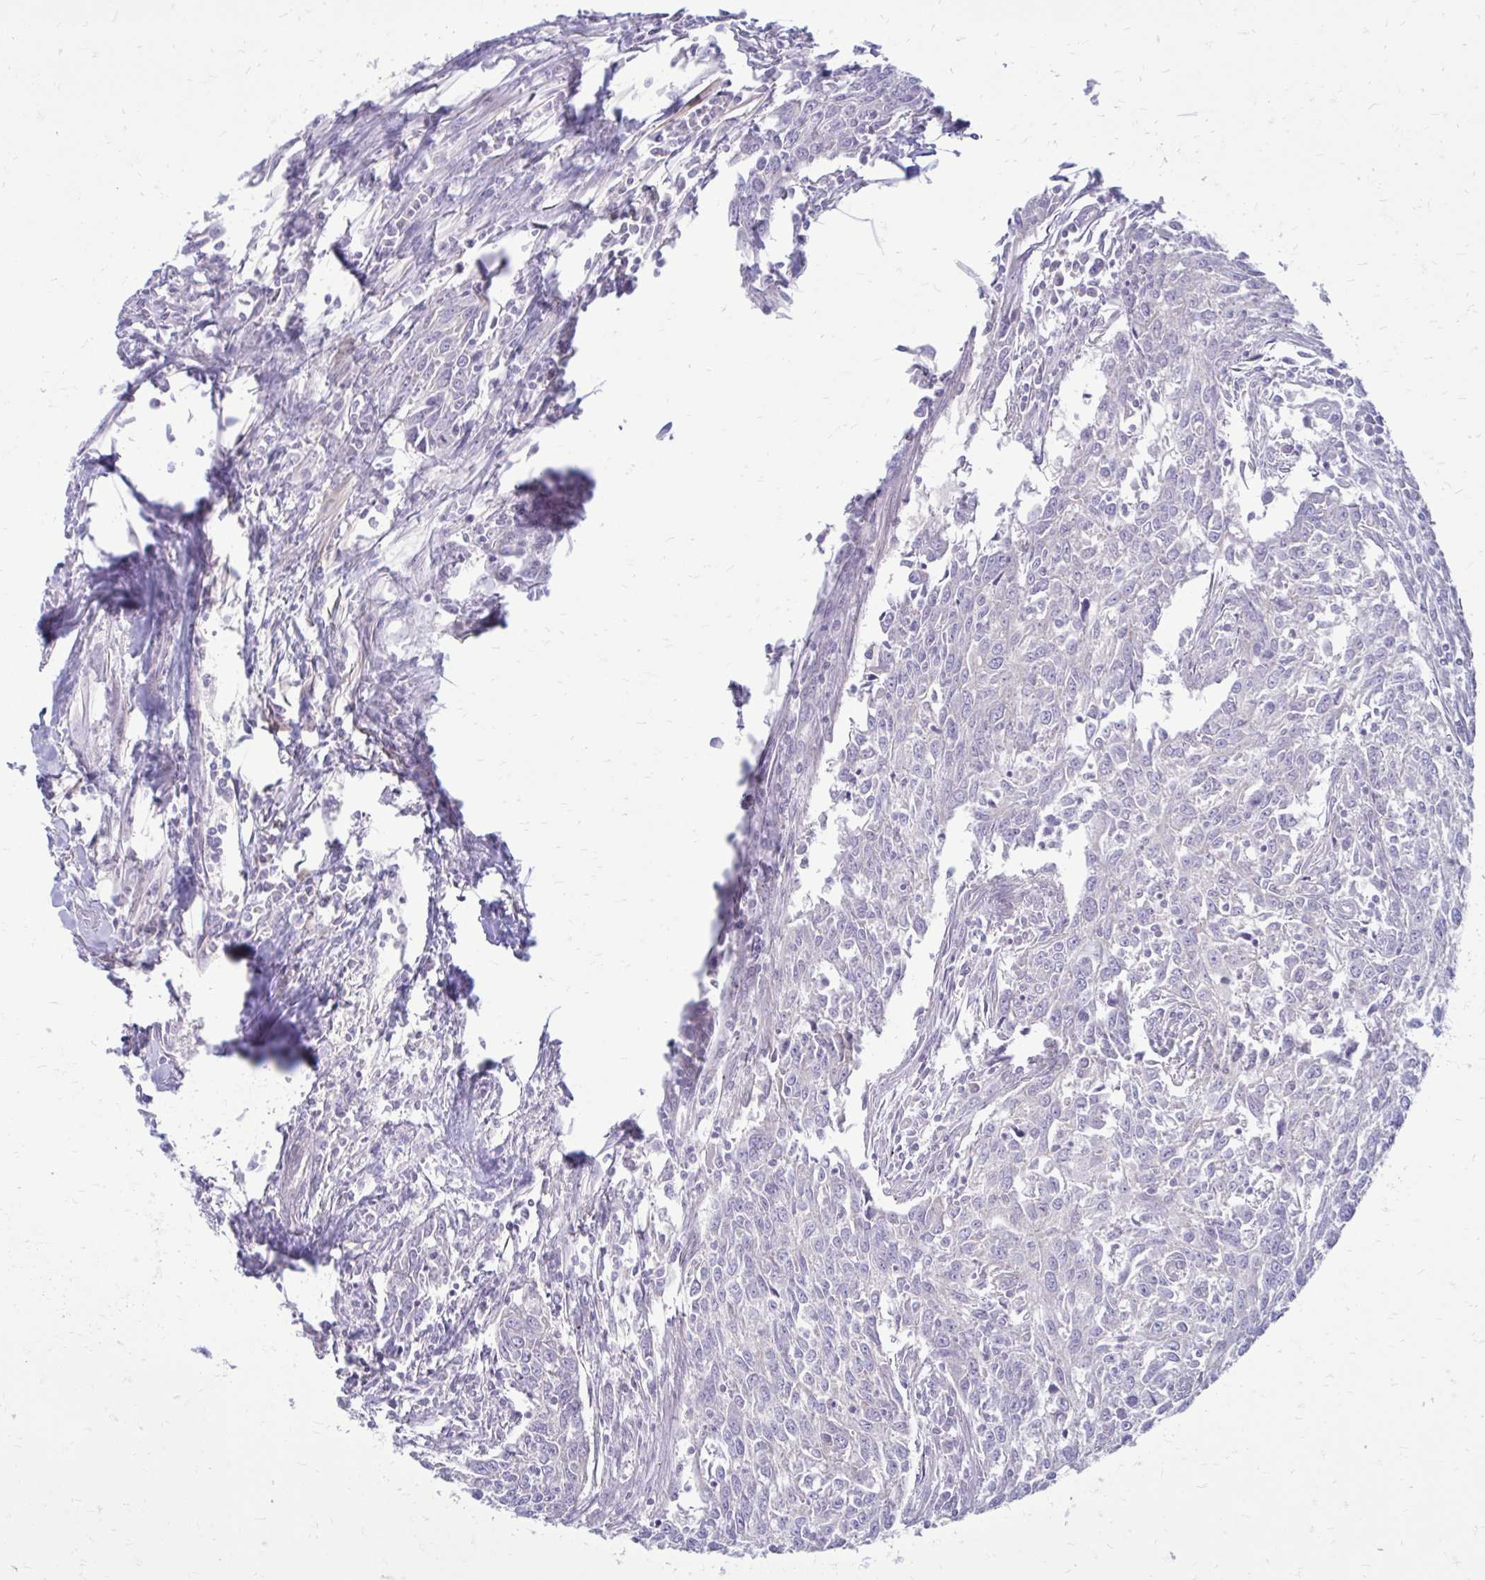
{"staining": {"intensity": "negative", "quantity": "none", "location": "none"}, "tissue": "breast cancer", "cell_type": "Tumor cells", "image_type": "cancer", "snomed": [{"axis": "morphology", "description": "Duct carcinoma"}, {"axis": "topography", "description": "Breast"}], "caption": "The photomicrograph reveals no significant positivity in tumor cells of breast cancer (intraductal carcinoma). (Stains: DAB (3,3'-diaminobenzidine) immunohistochemistry with hematoxylin counter stain, Microscopy: brightfield microscopy at high magnification).", "gene": "GIGYF2", "patient": {"sex": "female", "age": 50}}